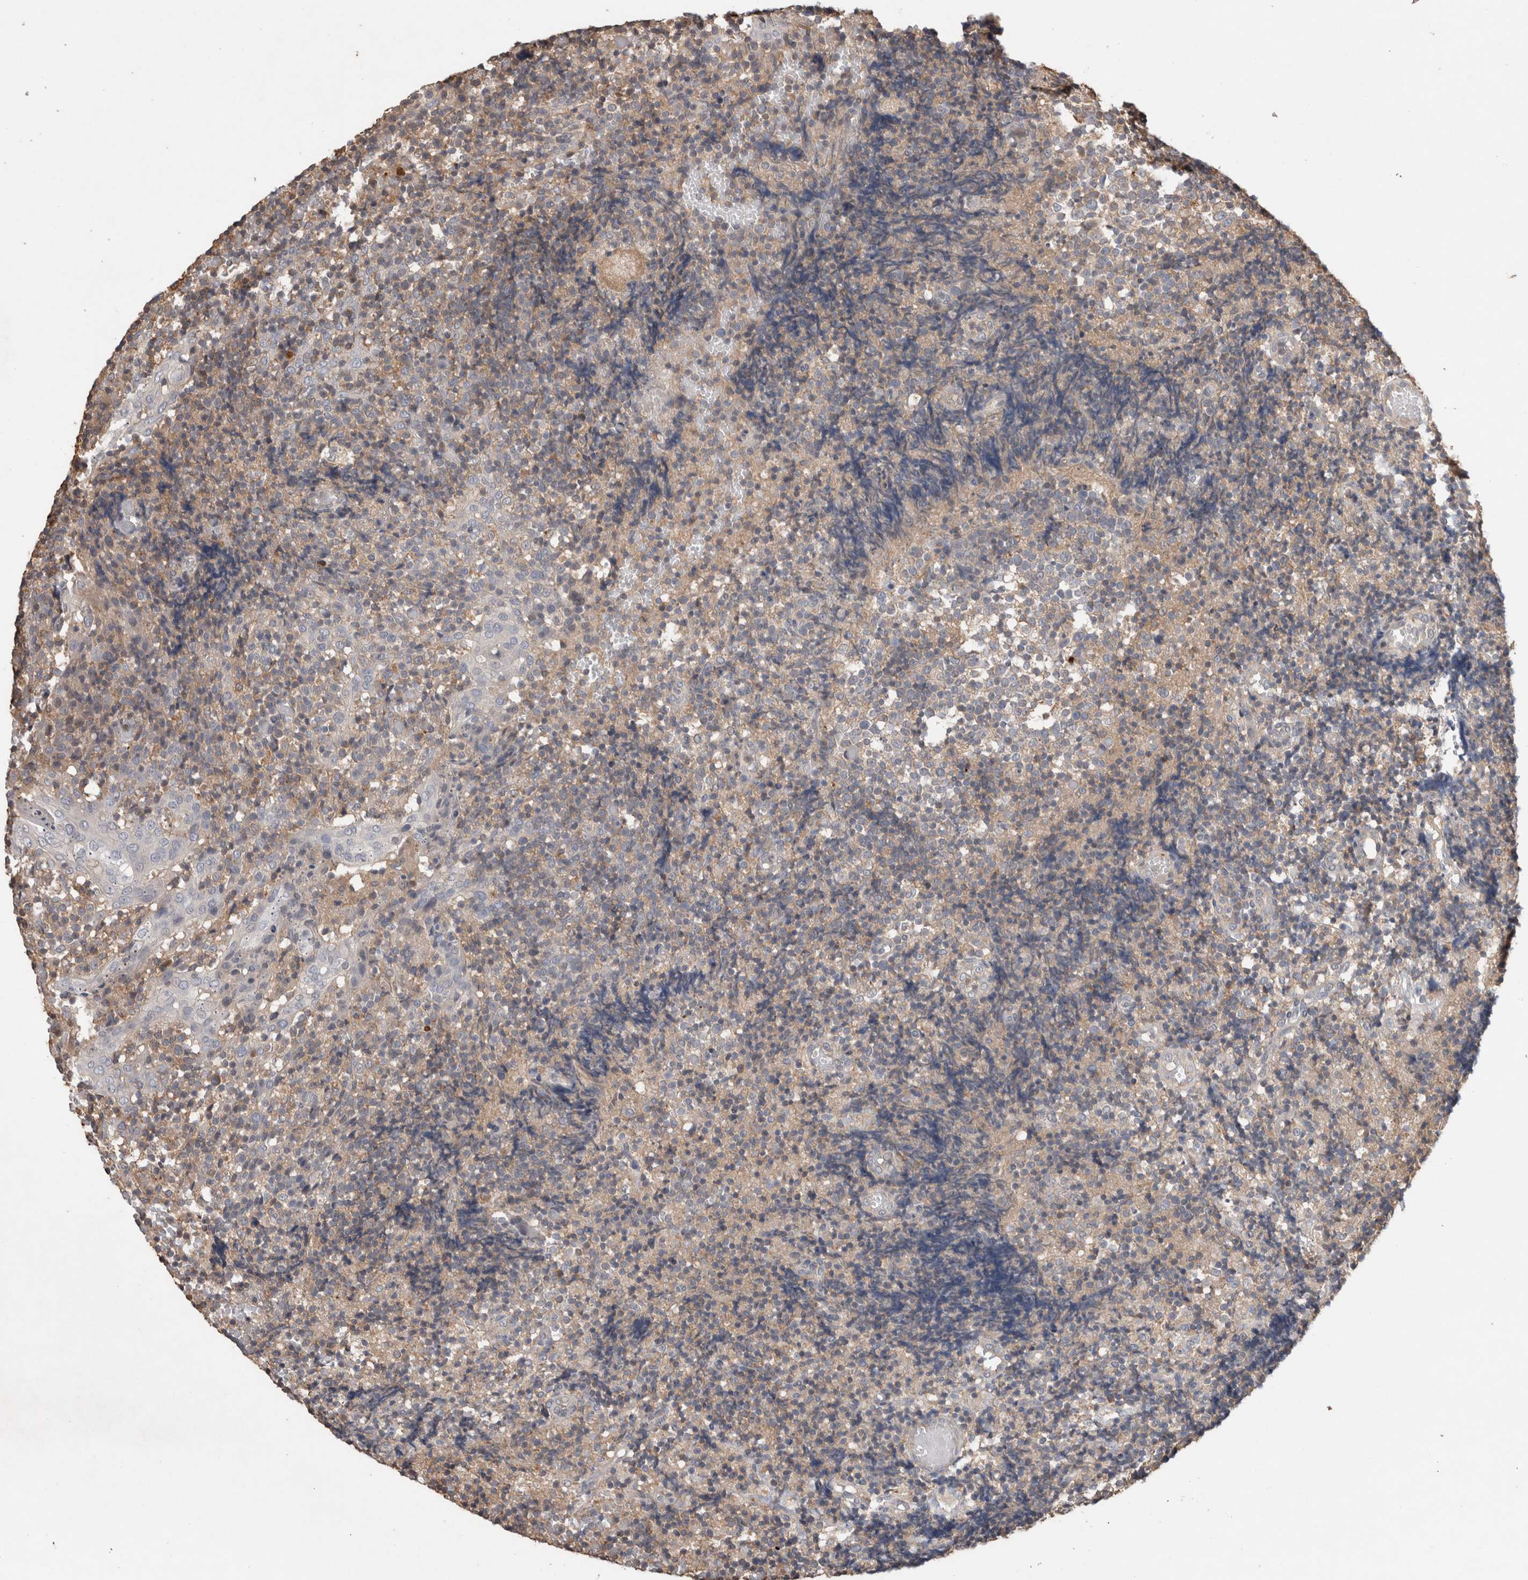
{"staining": {"intensity": "moderate", "quantity": "25%-75%", "location": "cytoplasmic/membranous"}, "tissue": "tonsil", "cell_type": "Non-germinal center cells", "image_type": "normal", "snomed": [{"axis": "morphology", "description": "Normal tissue, NOS"}, {"axis": "topography", "description": "Tonsil"}], "caption": "This micrograph displays immunohistochemistry (IHC) staining of normal tonsil, with medium moderate cytoplasmic/membranous positivity in about 25%-75% of non-germinal center cells.", "gene": "TRIM5", "patient": {"sex": "female", "age": 19}}